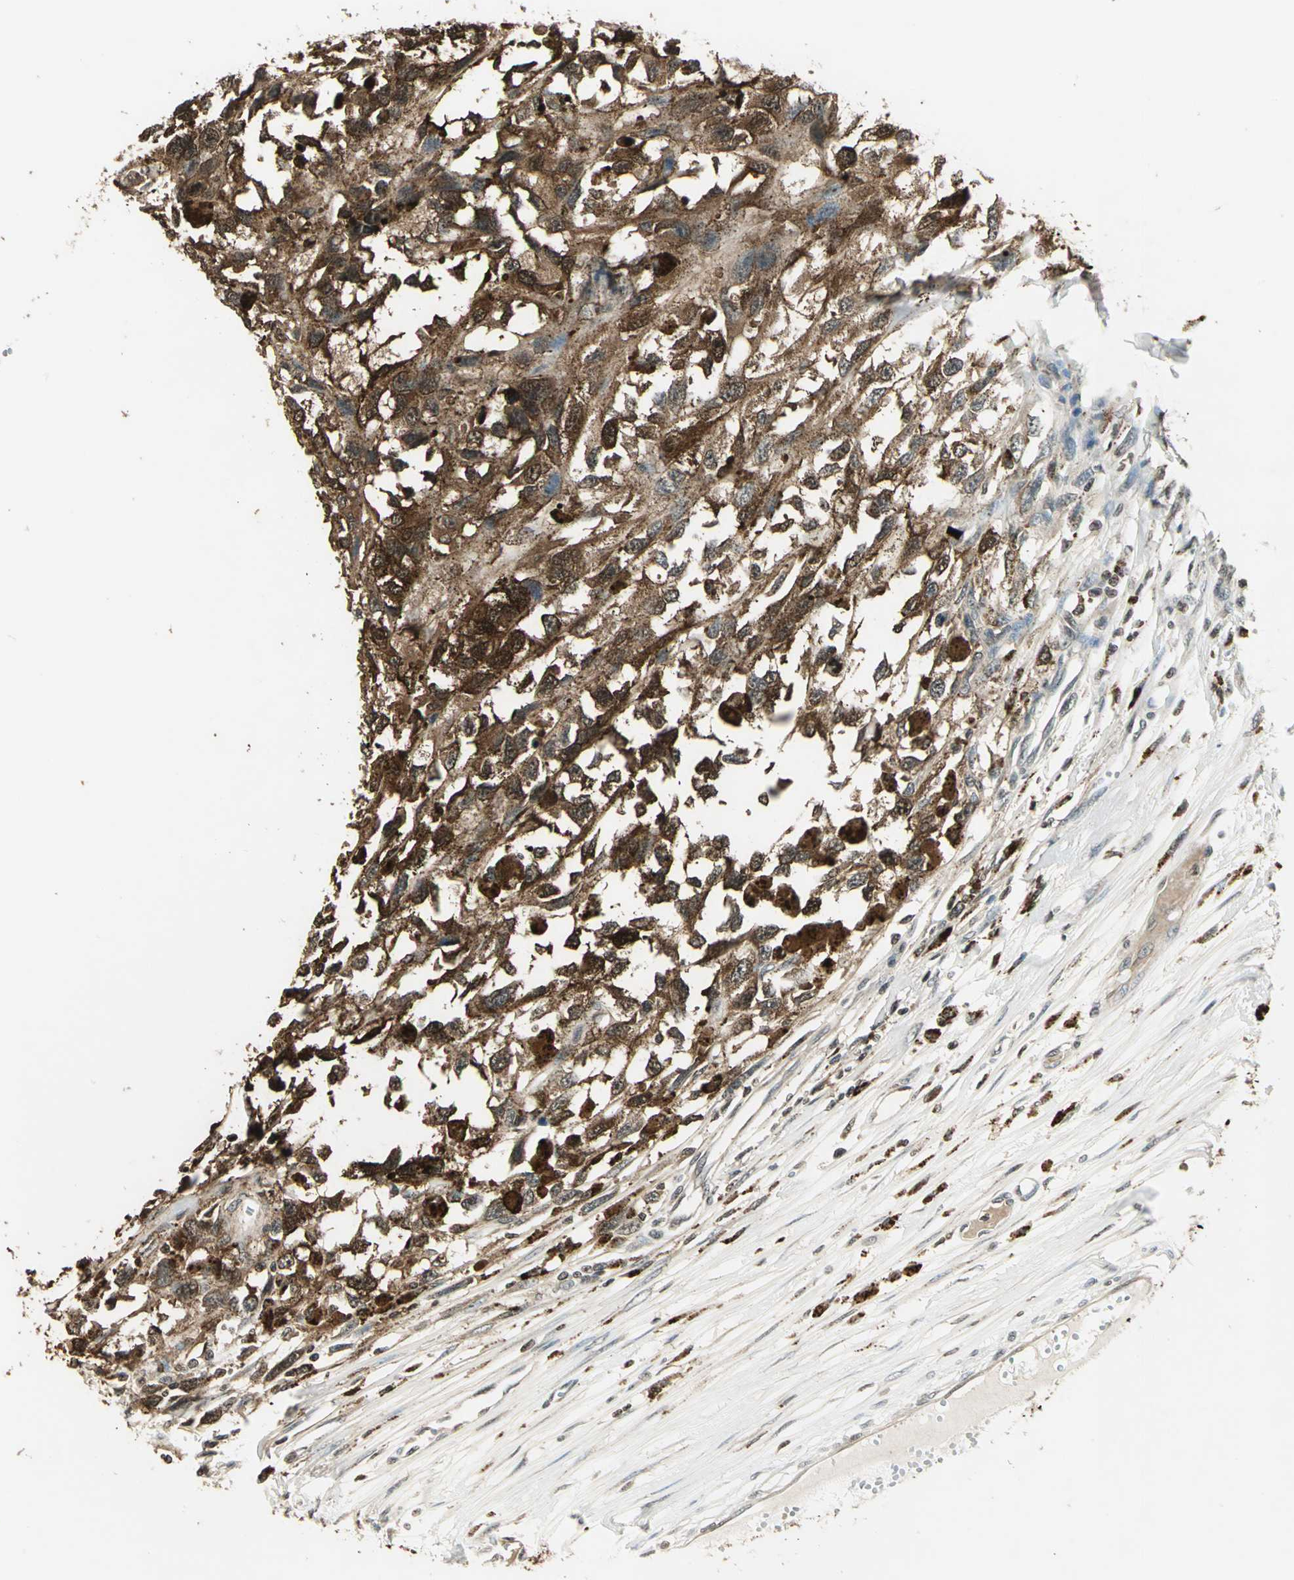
{"staining": {"intensity": "strong", "quantity": ">75%", "location": "cytoplasmic/membranous,nuclear"}, "tissue": "melanoma", "cell_type": "Tumor cells", "image_type": "cancer", "snomed": [{"axis": "morphology", "description": "Malignant melanoma, Metastatic site"}, {"axis": "topography", "description": "Lymph node"}], "caption": "DAB immunohistochemical staining of human malignant melanoma (metastatic site) reveals strong cytoplasmic/membranous and nuclear protein staining in about >75% of tumor cells.", "gene": "LGALS3", "patient": {"sex": "male", "age": 59}}